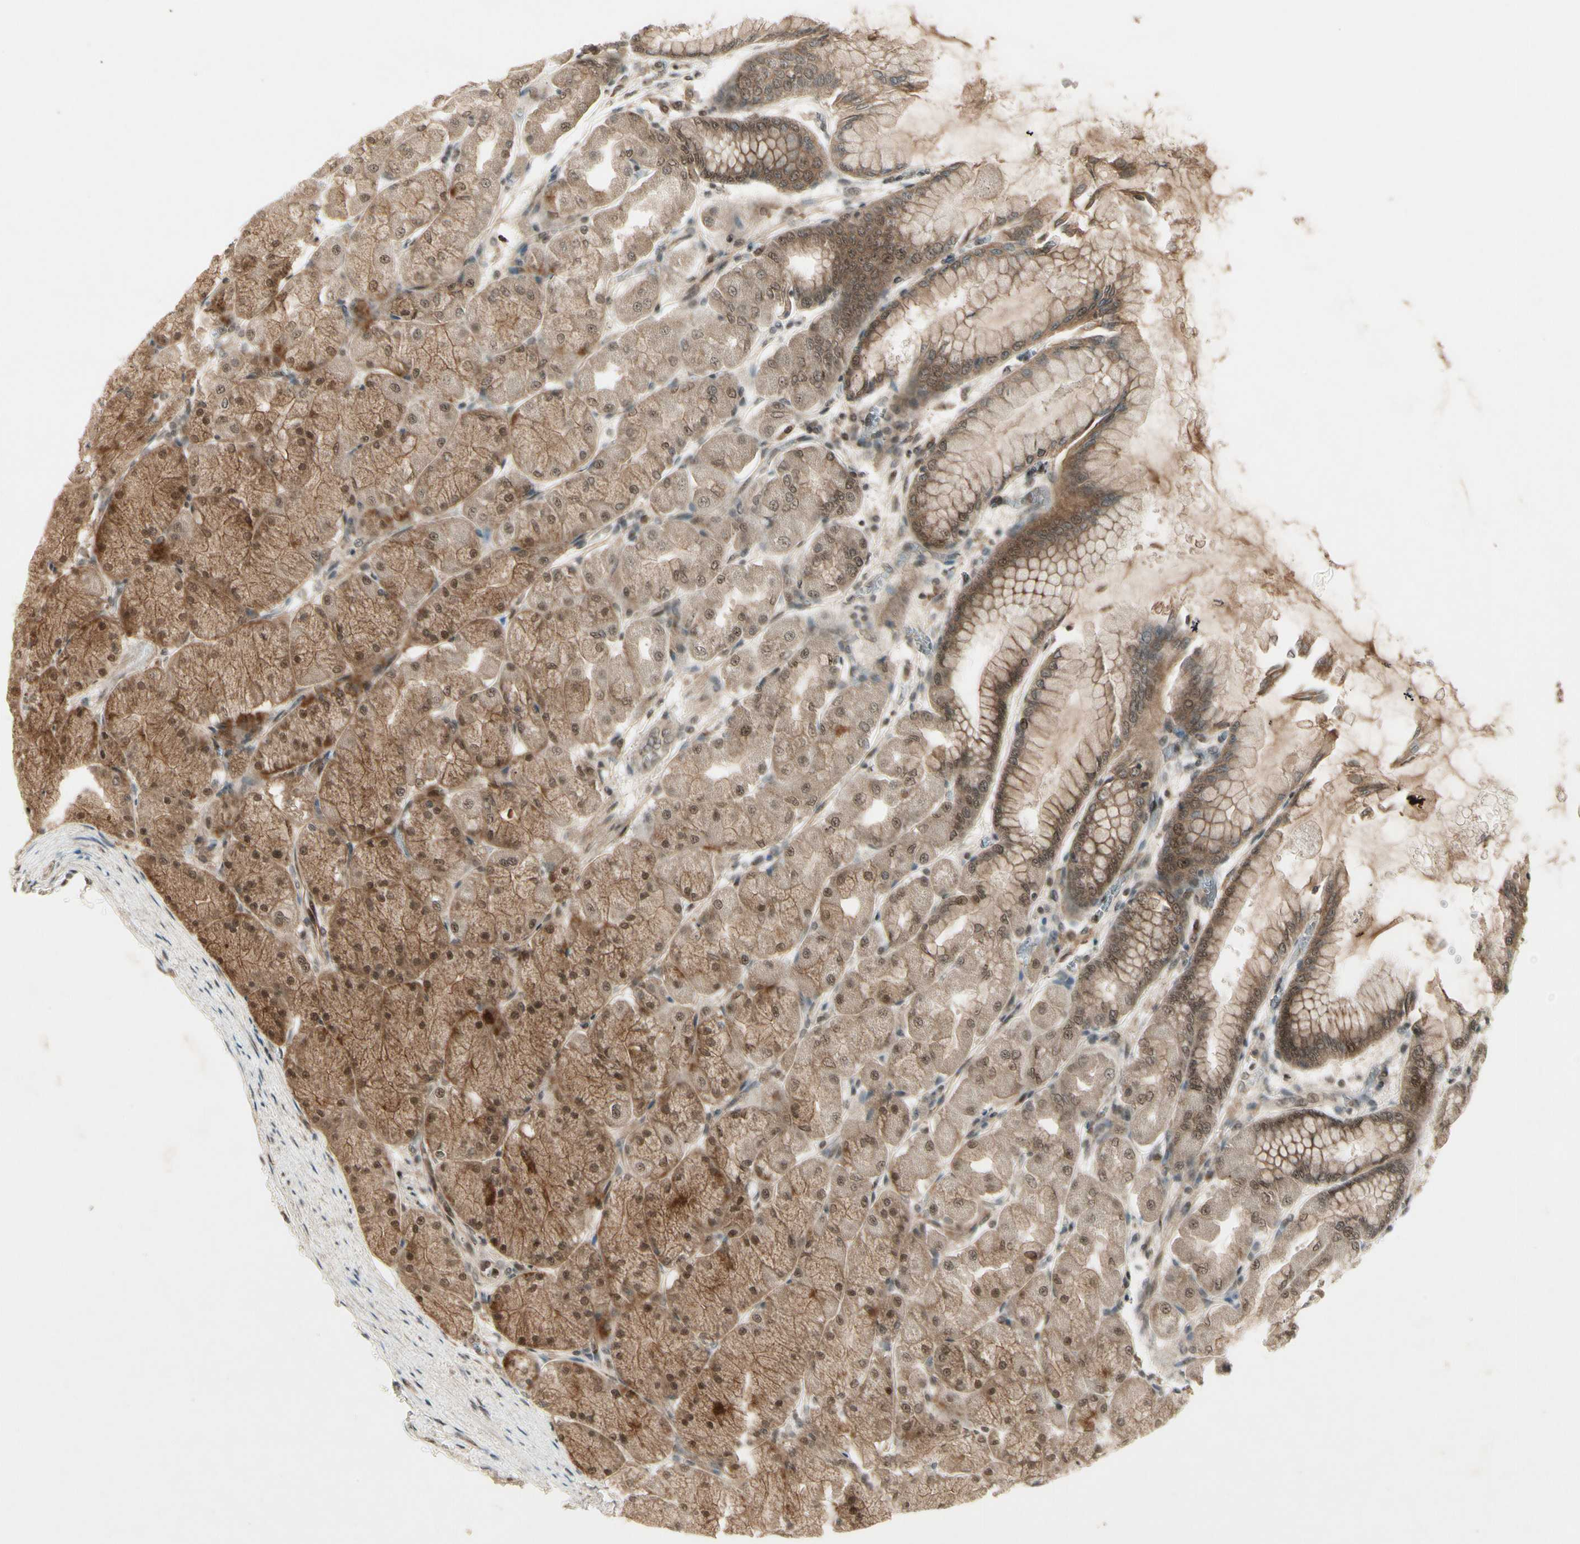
{"staining": {"intensity": "moderate", "quantity": ">75%", "location": "cytoplasmic/membranous,nuclear"}, "tissue": "stomach", "cell_type": "Glandular cells", "image_type": "normal", "snomed": [{"axis": "morphology", "description": "Normal tissue, NOS"}, {"axis": "topography", "description": "Stomach, upper"}], "caption": "Protein expression analysis of unremarkable stomach exhibits moderate cytoplasmic/membranous,nuclear staining in about >75% of glandular cells.", "gene": "CDK11A", "patient": {"sex": "female", "age": 56}}